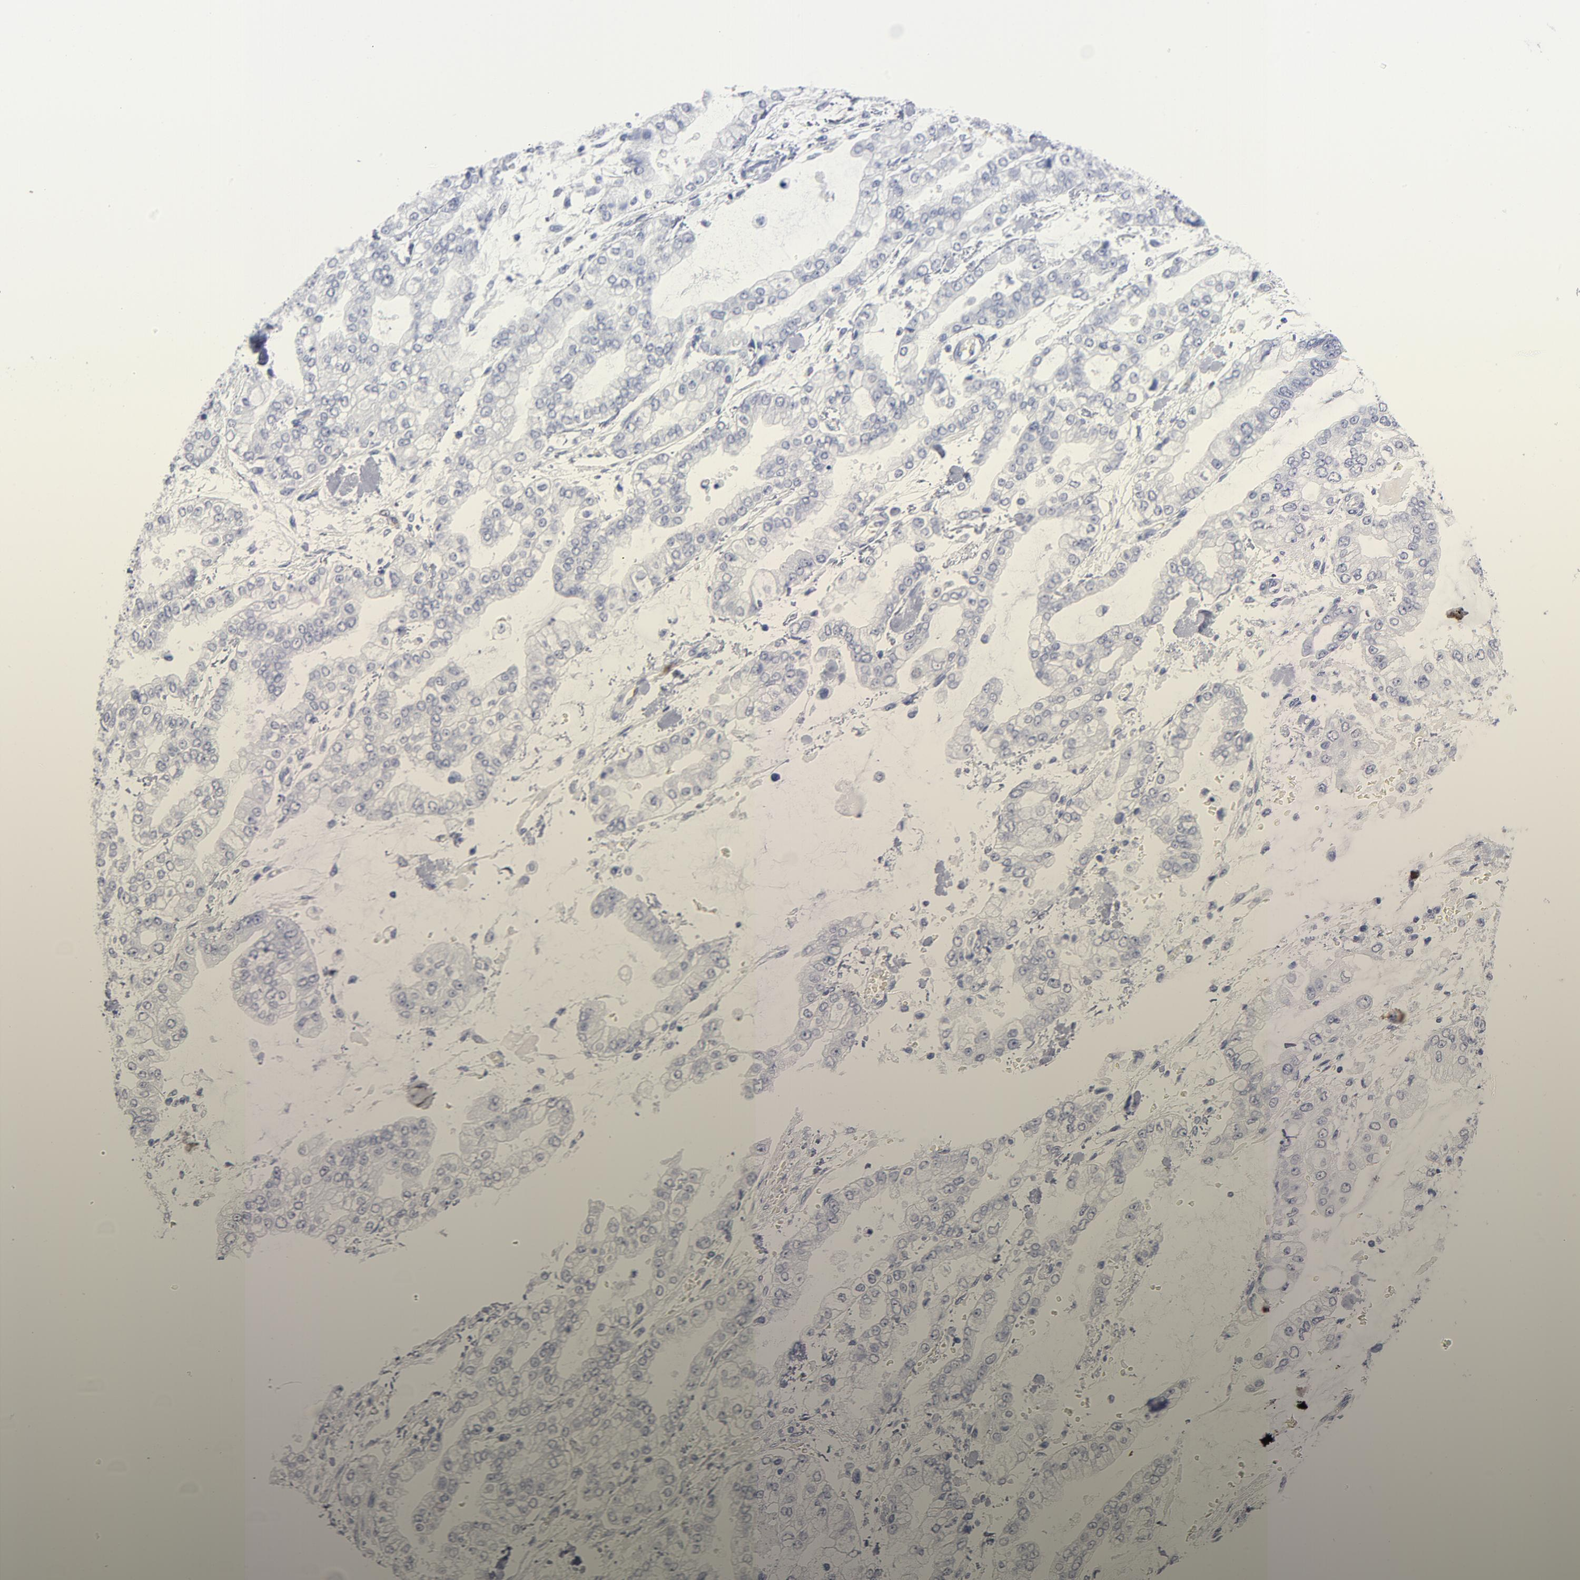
{"staining": {"intensity": "negative", "quantity": "none", "location": "none"}, "tissue": "stomach cancer", "cell_type": "Tumor cells", "image_type": "cancer", "snomed": [{"axis": "morphology", "description": "Normal tissue, NOS"}, {"axis": "morphology", "description": "Adenocarcinoma, NOS"}, {"axis": "topography", "description": "Stomach, upper"}, {"axis": "topography", "description": "Stomach"}], "caption": "IHC of stomach cancer (adenocarcinoma) shows no positivity in tumor cells.", "gene": "ARG1", "patient": {"sex": "male", "age": 76}}